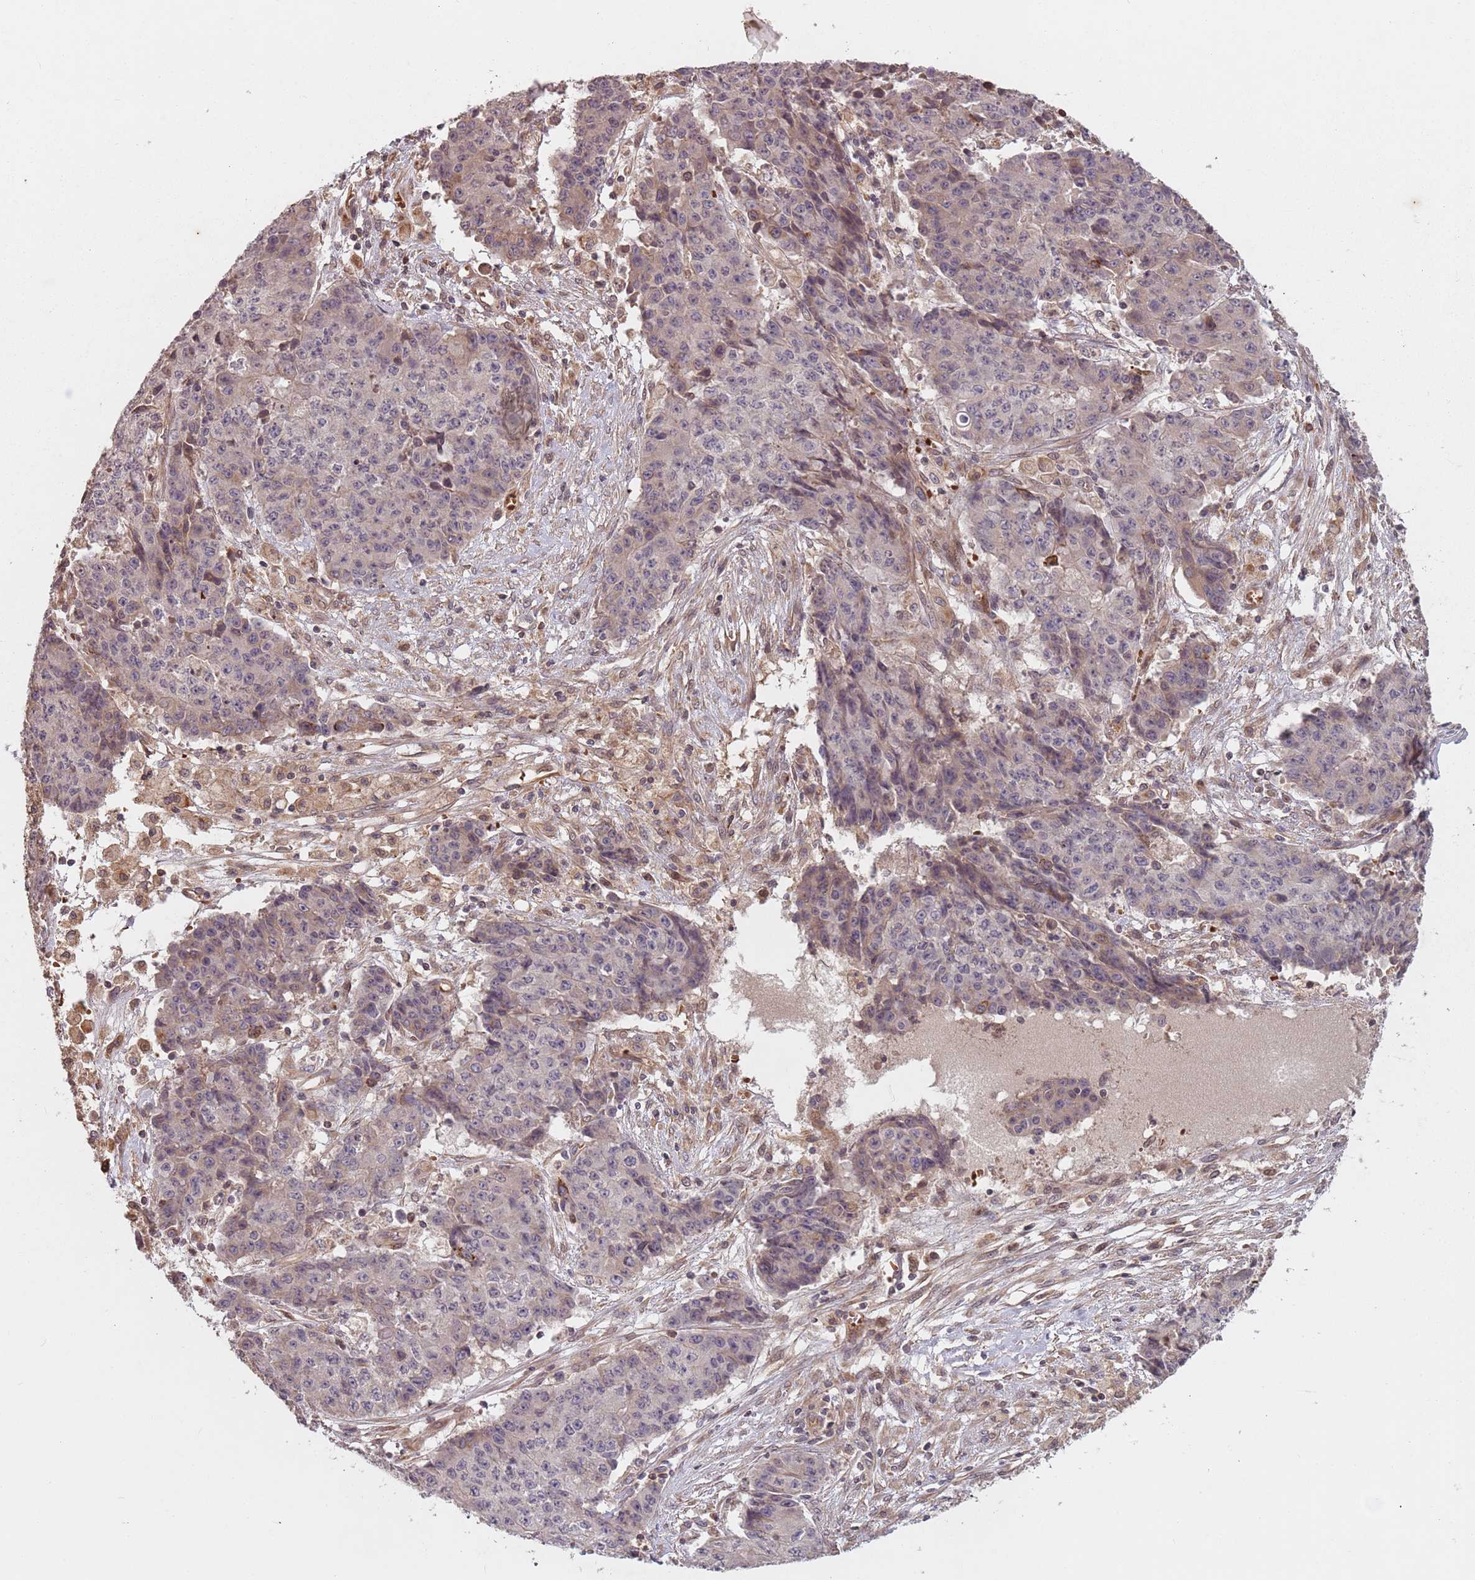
{"staining": {"intensity": "moderate", "quantity": "<25%", "location": "cytoplasmic/membranous"}, "tissue": "ovarian cancer", "cell_type": "Tumor cells", "image_type": "cancer", "snomed": [{"axis": "morphology", "description": "Carcinoma, endometroid"}, {"axis": "topography", "description": "Ovary"}], "caption": "A brown stain labels moderate cytoplasmic/membranous staining of a protein in human ovarian cancer (endometroid carcinoma) tumor cells. Nuclei are stained in blue.", "gene": "GPR180", "patient": {"sex": "female", "age": 42}}